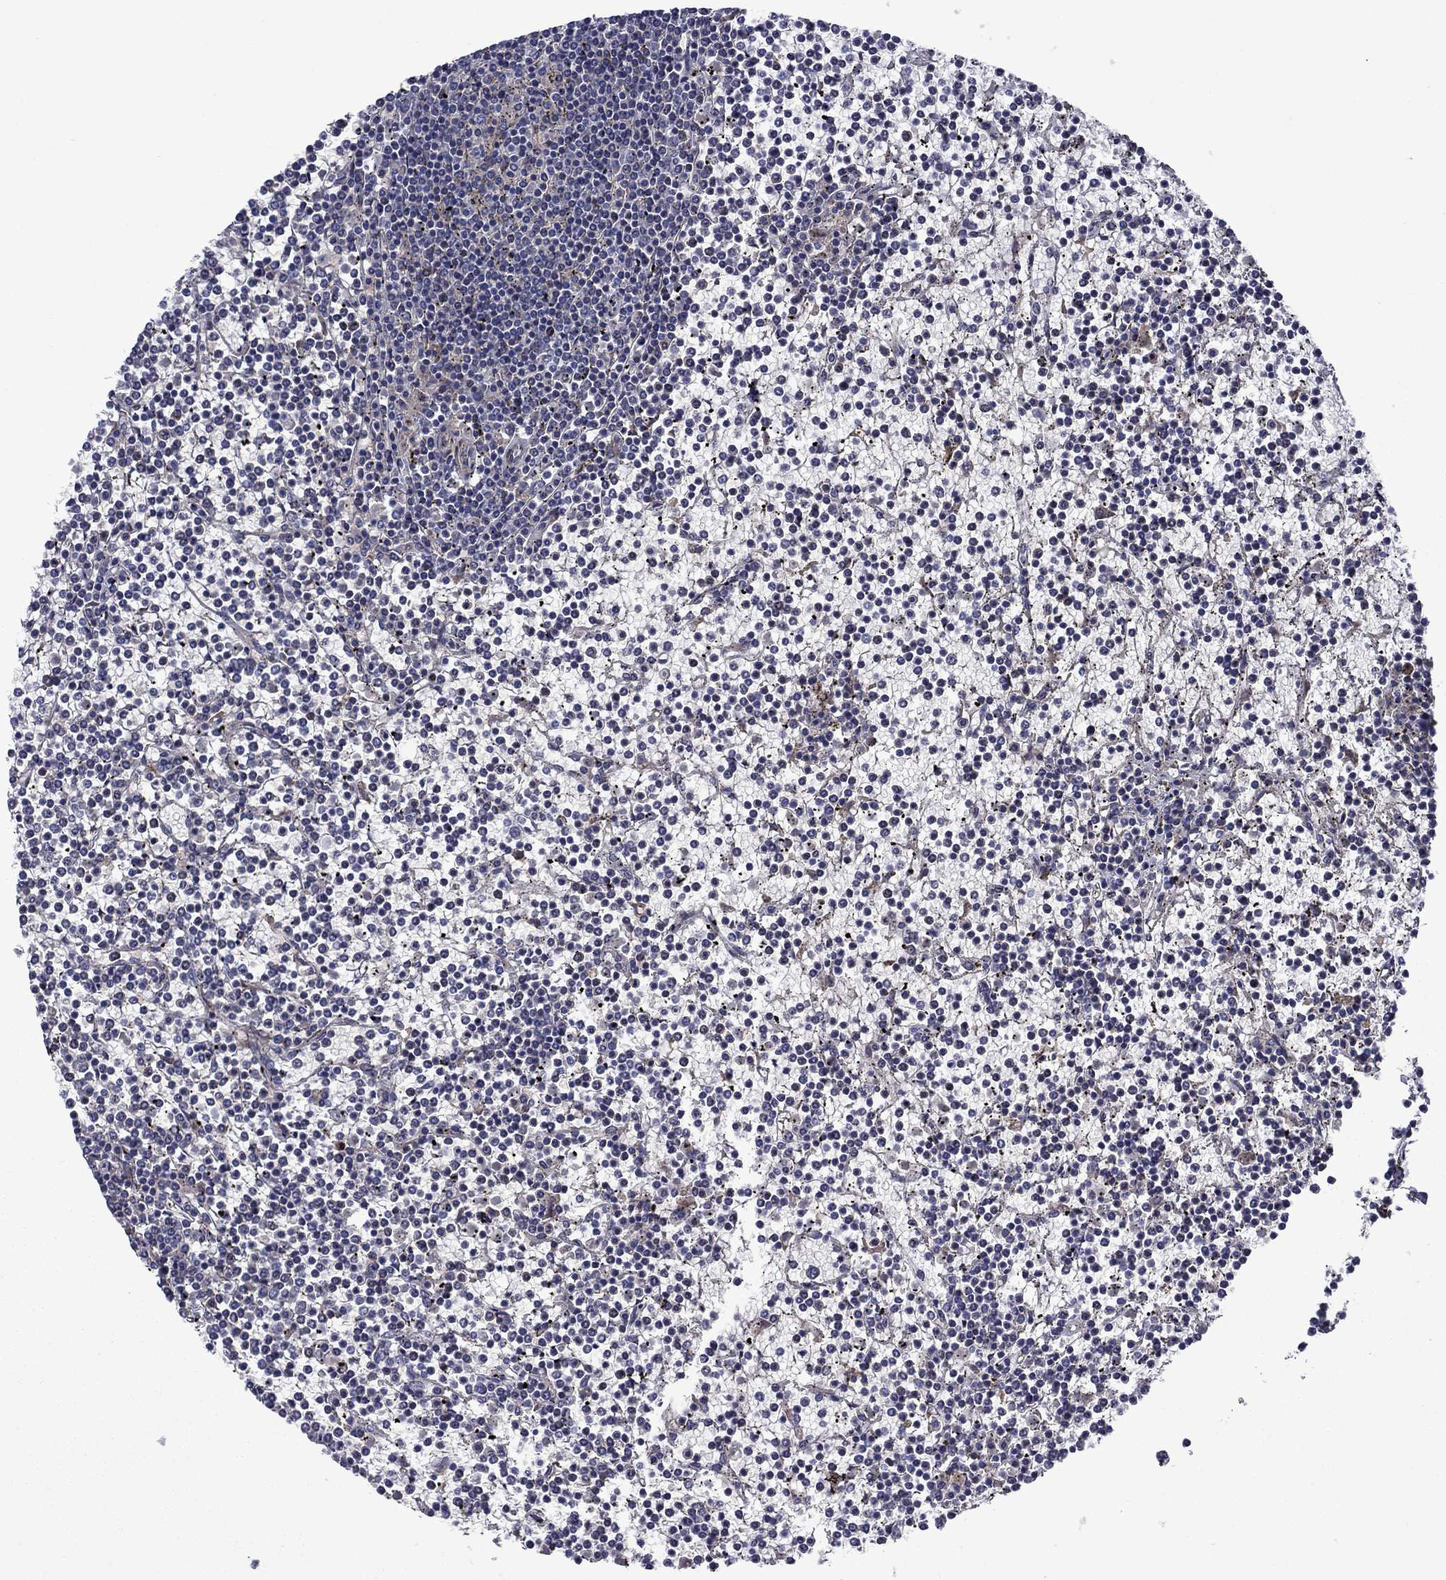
{"staining": {"intensity": "negative", "quantity": "none", "location": "none"}, "tissue": "lymphoma", "cell_type": "Tumor cells", "image_type": "cancer", "snomed": [{"axis": "morphology", "description": "Malignant lymphoma, non-Hodgkin's type, Low grade"}, {"axis": "topography", "description": "Spleen"}], "caption": "Malignant lymphoma, non-Hodgkin's type (low-grade) was stained to show a protein in brown. There is no significant positivity in tumor cells. Brightfield microscopy of IHC stained with DAB (brown) and hematoxylin (blue), captured at high magnification.", "gene": "HSPG2", "patient": {"sex": "female", "age": 19}}